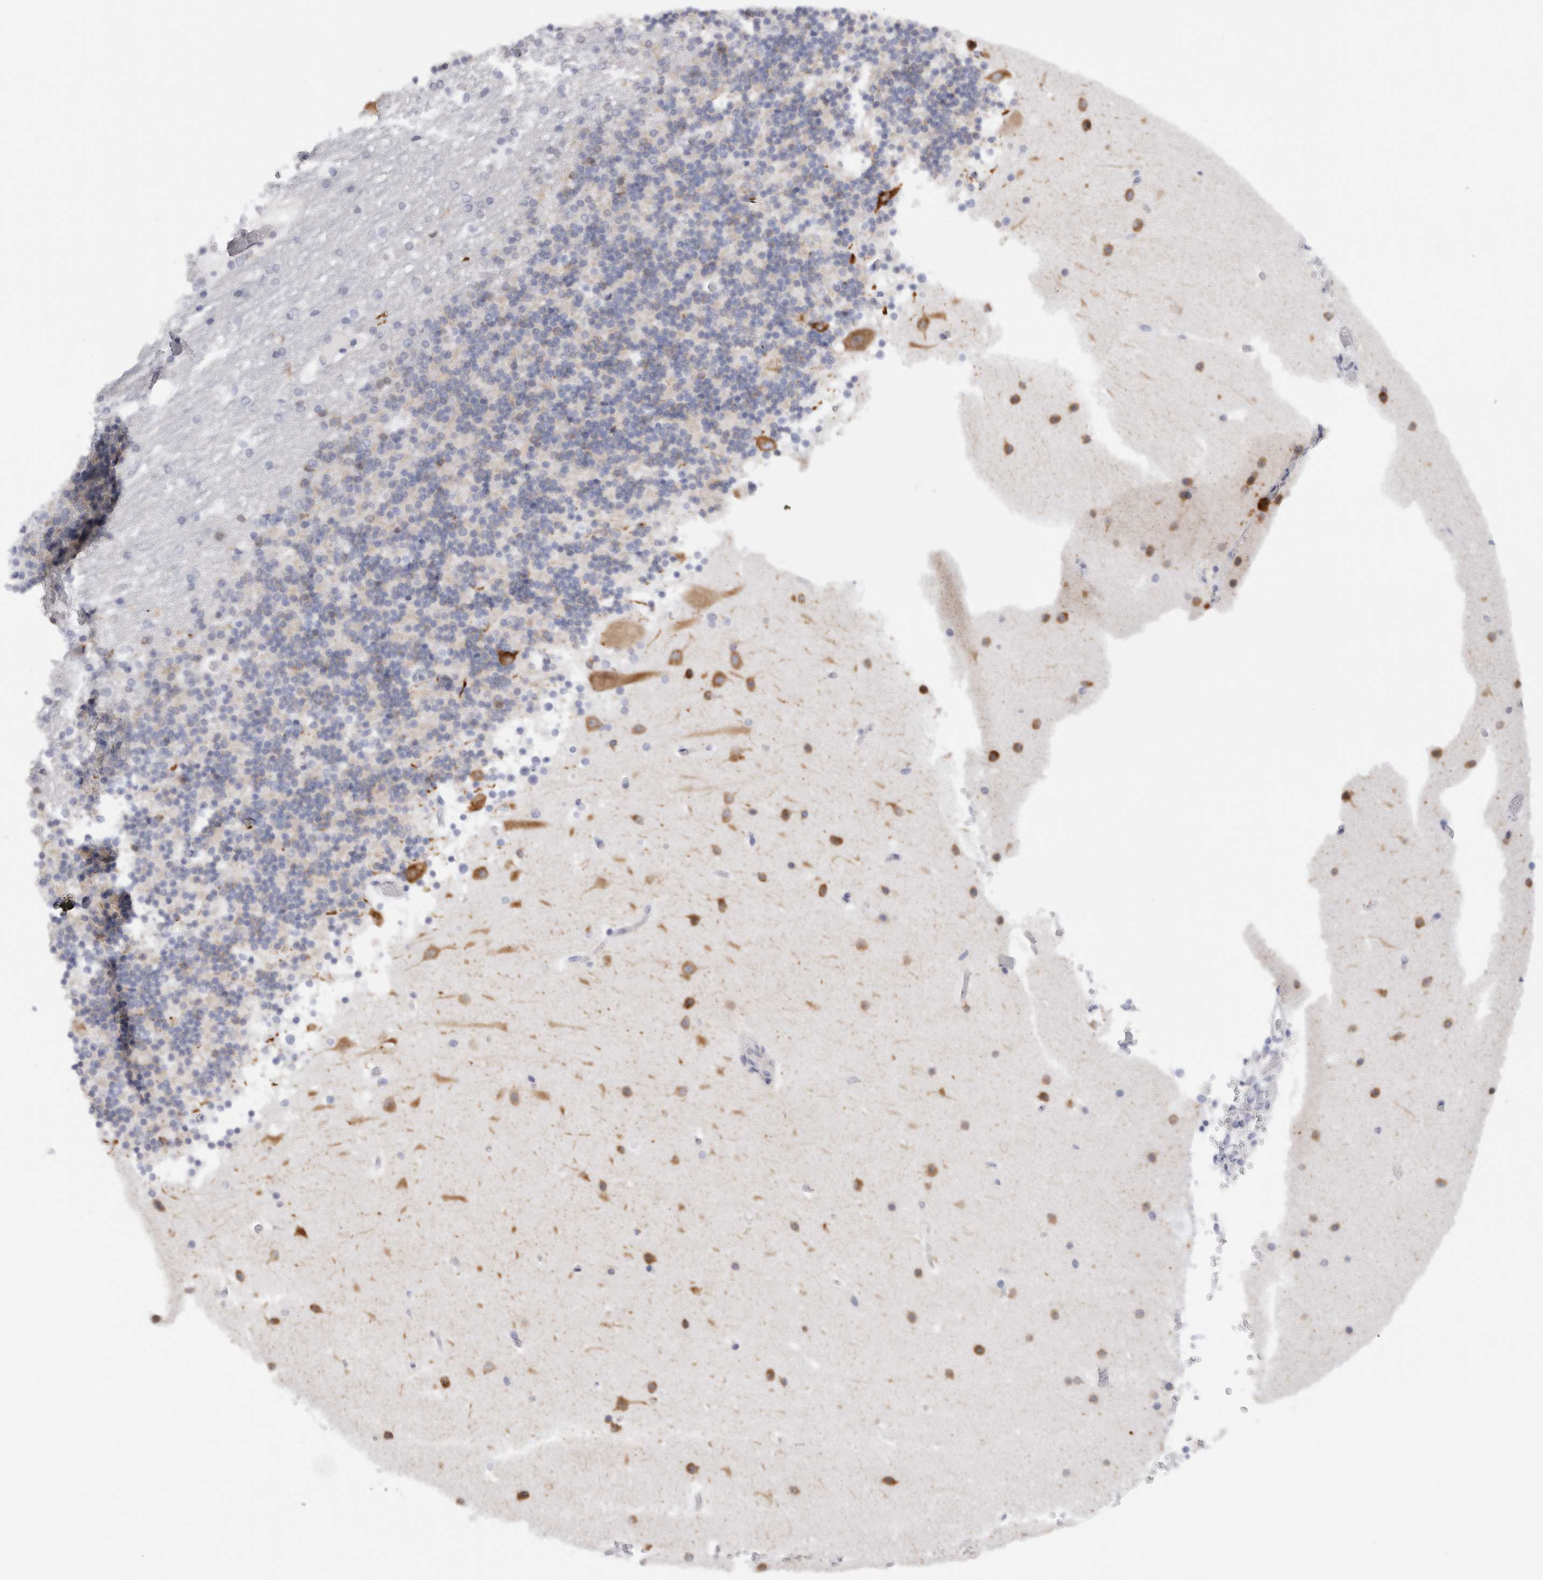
{"staining": {"intensity": "strong", "quantity": "<25%", "location": "cytoplasmic/membranous"}, "tissue": "cerebellum", "cell_type": "Cells in granular layer", "image_type": "normal", "snomed": [{"axis": "morphology", "description": "Normal tissue, NOS"}, {"axis": "topography", "description": "Cerebellum"}], "caption": "Protein expression analysis of benign cerebellum demonstrates strong cytoplasmic/membranous expression in approximately <25% of cells in granular layer. Ihc stains the protein of interest in brown and the nuclei are stained blue.", "gene": "C9orf50", "patient": {"sex": "male", "age": 57}}